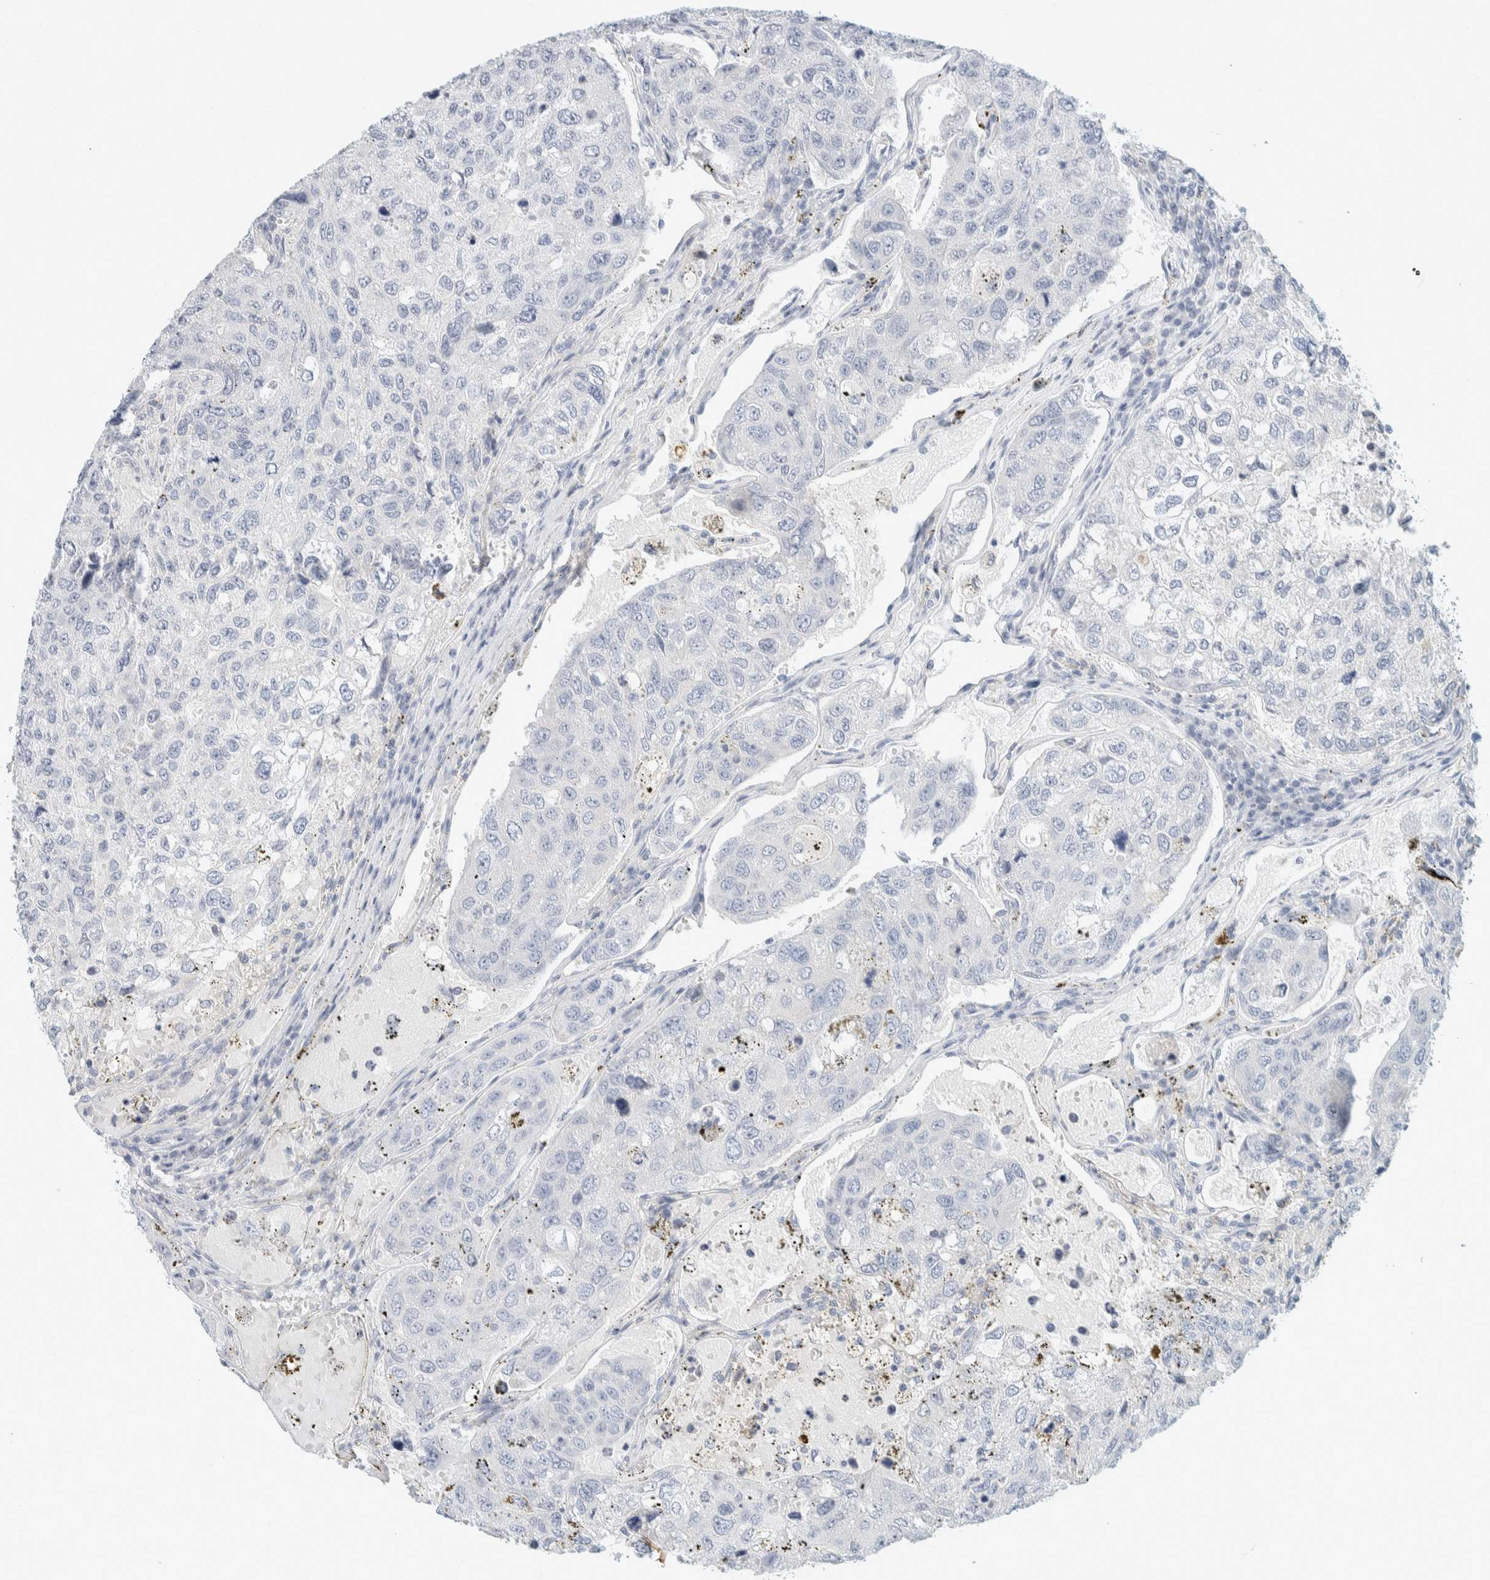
{"staining": {"intensity": "negative", "quantity": "none", "location": "none"}, "tissue": "urothelial cancer", "cell_type": "Tumor cells", "image_type": "cancer", "snomed": [{"axis": "morphology", "description": "Urothelial carcinoma, High grade"}, {"axis": "topography", "description": "Lymph node"}, {"axis": "topography", "description": "Urinary bladder"}], "caption": "Urothelial cancer stained for a protein using immunohistochemistry demonstrates no positivity tumor cells.", "gene": "ALOX12B", "patient": {"sex": "male", "age": 51}}